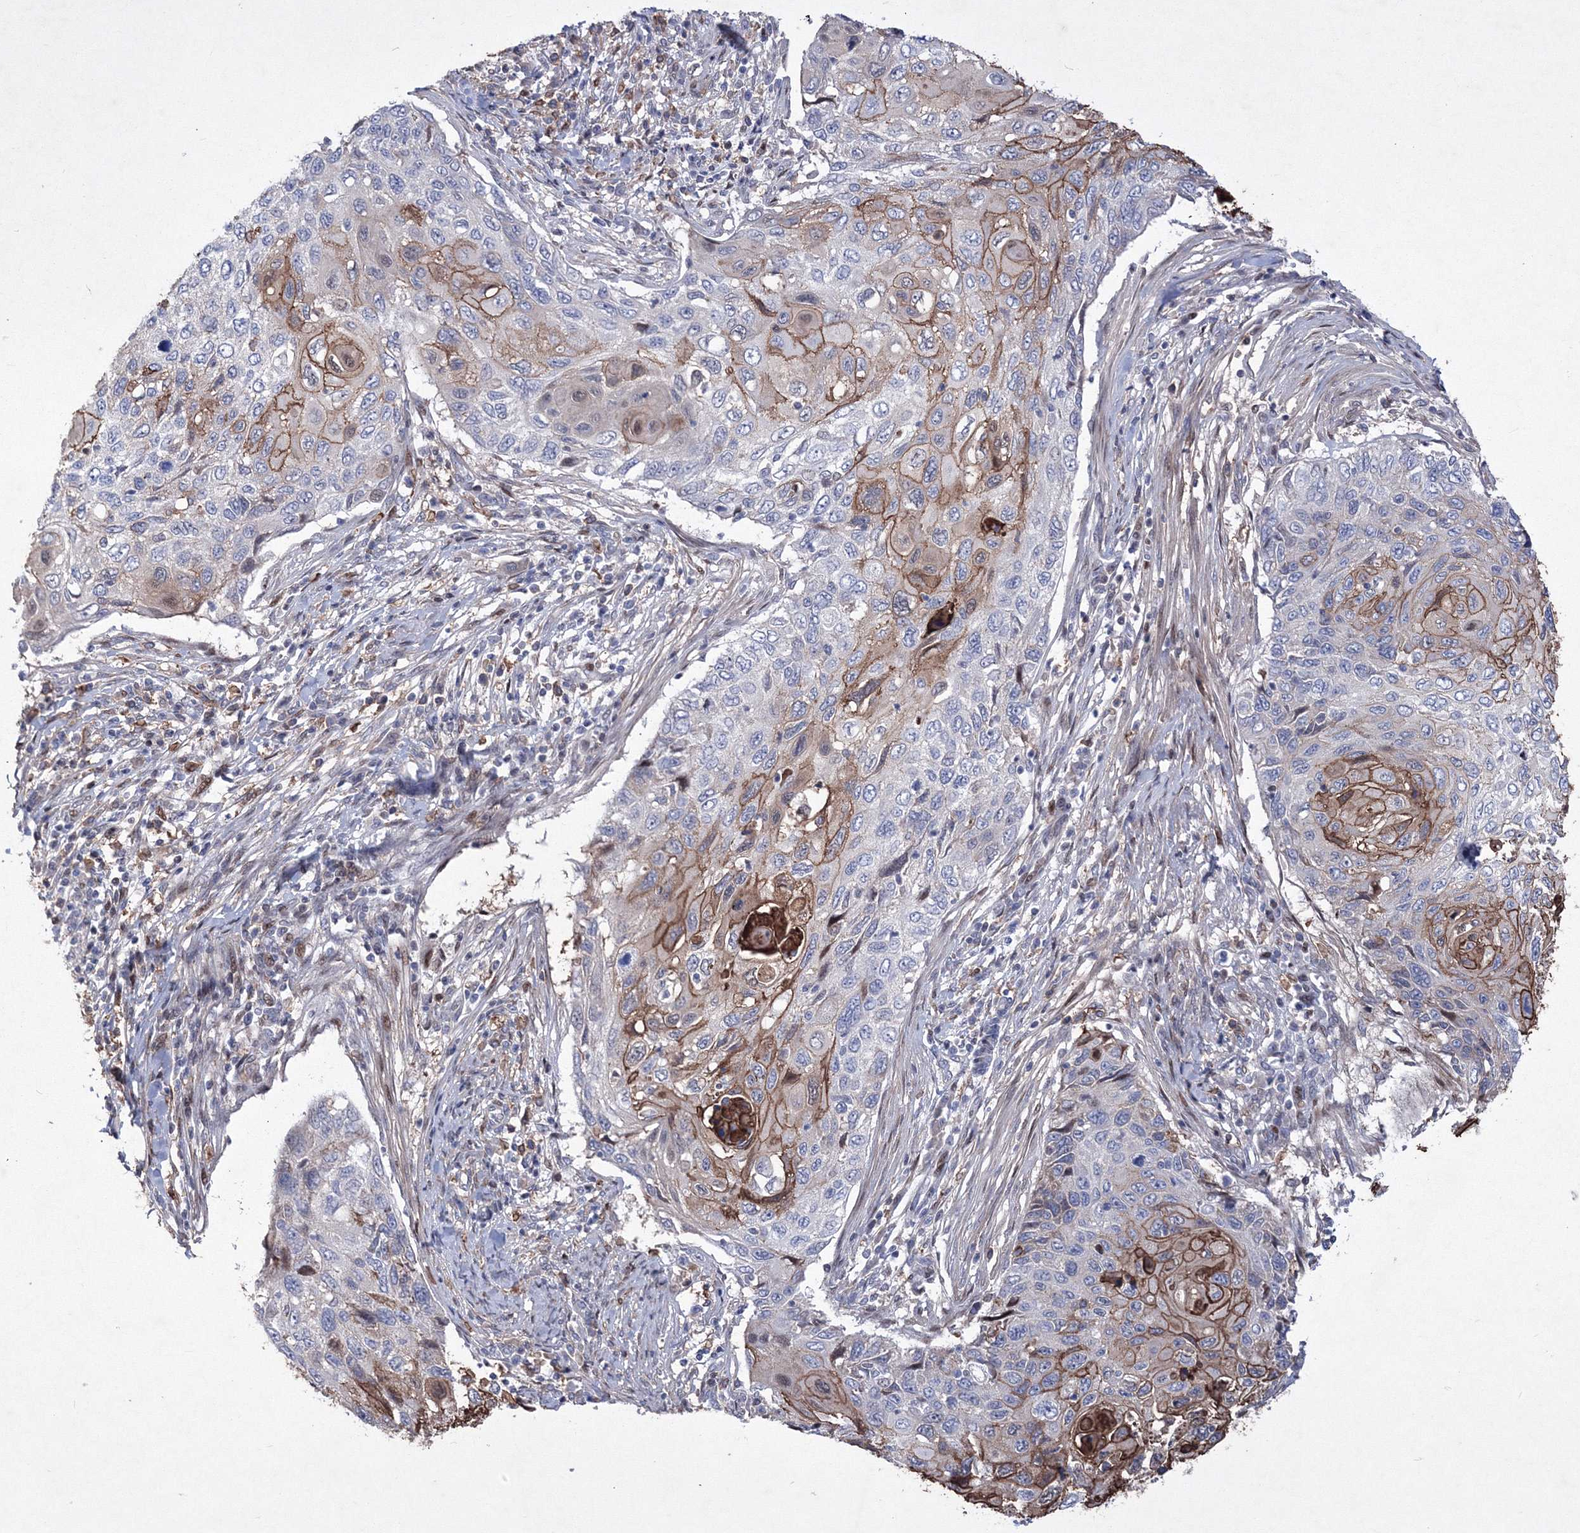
{"staining": {"intensity": "moderate", "quantity": "<25%", "location": "cytoplasmic/membranous"}, "tissue": "cervical cancer", "cell_type": "Tumor cells", "image_type": "cancer", "snomed": [{"axis": "morphology", "description": "Squamous cell carcinoma, NOS"}, {"axis": "topography", "description": "Cervix"}], "caption": "Immunohistochemistry histopathology image of neoplastic tissue: cervical squamous cell carcinoma stained using immunohistochemistry displays low levels of moderate protein expression localized specifically in the cytoplasmic/membranous of tumor cells, appearing as a cytoplasmic/membranous brown color.", "gene": "RNPEPL1", "patient": {"sex": "female", "age": 70}}